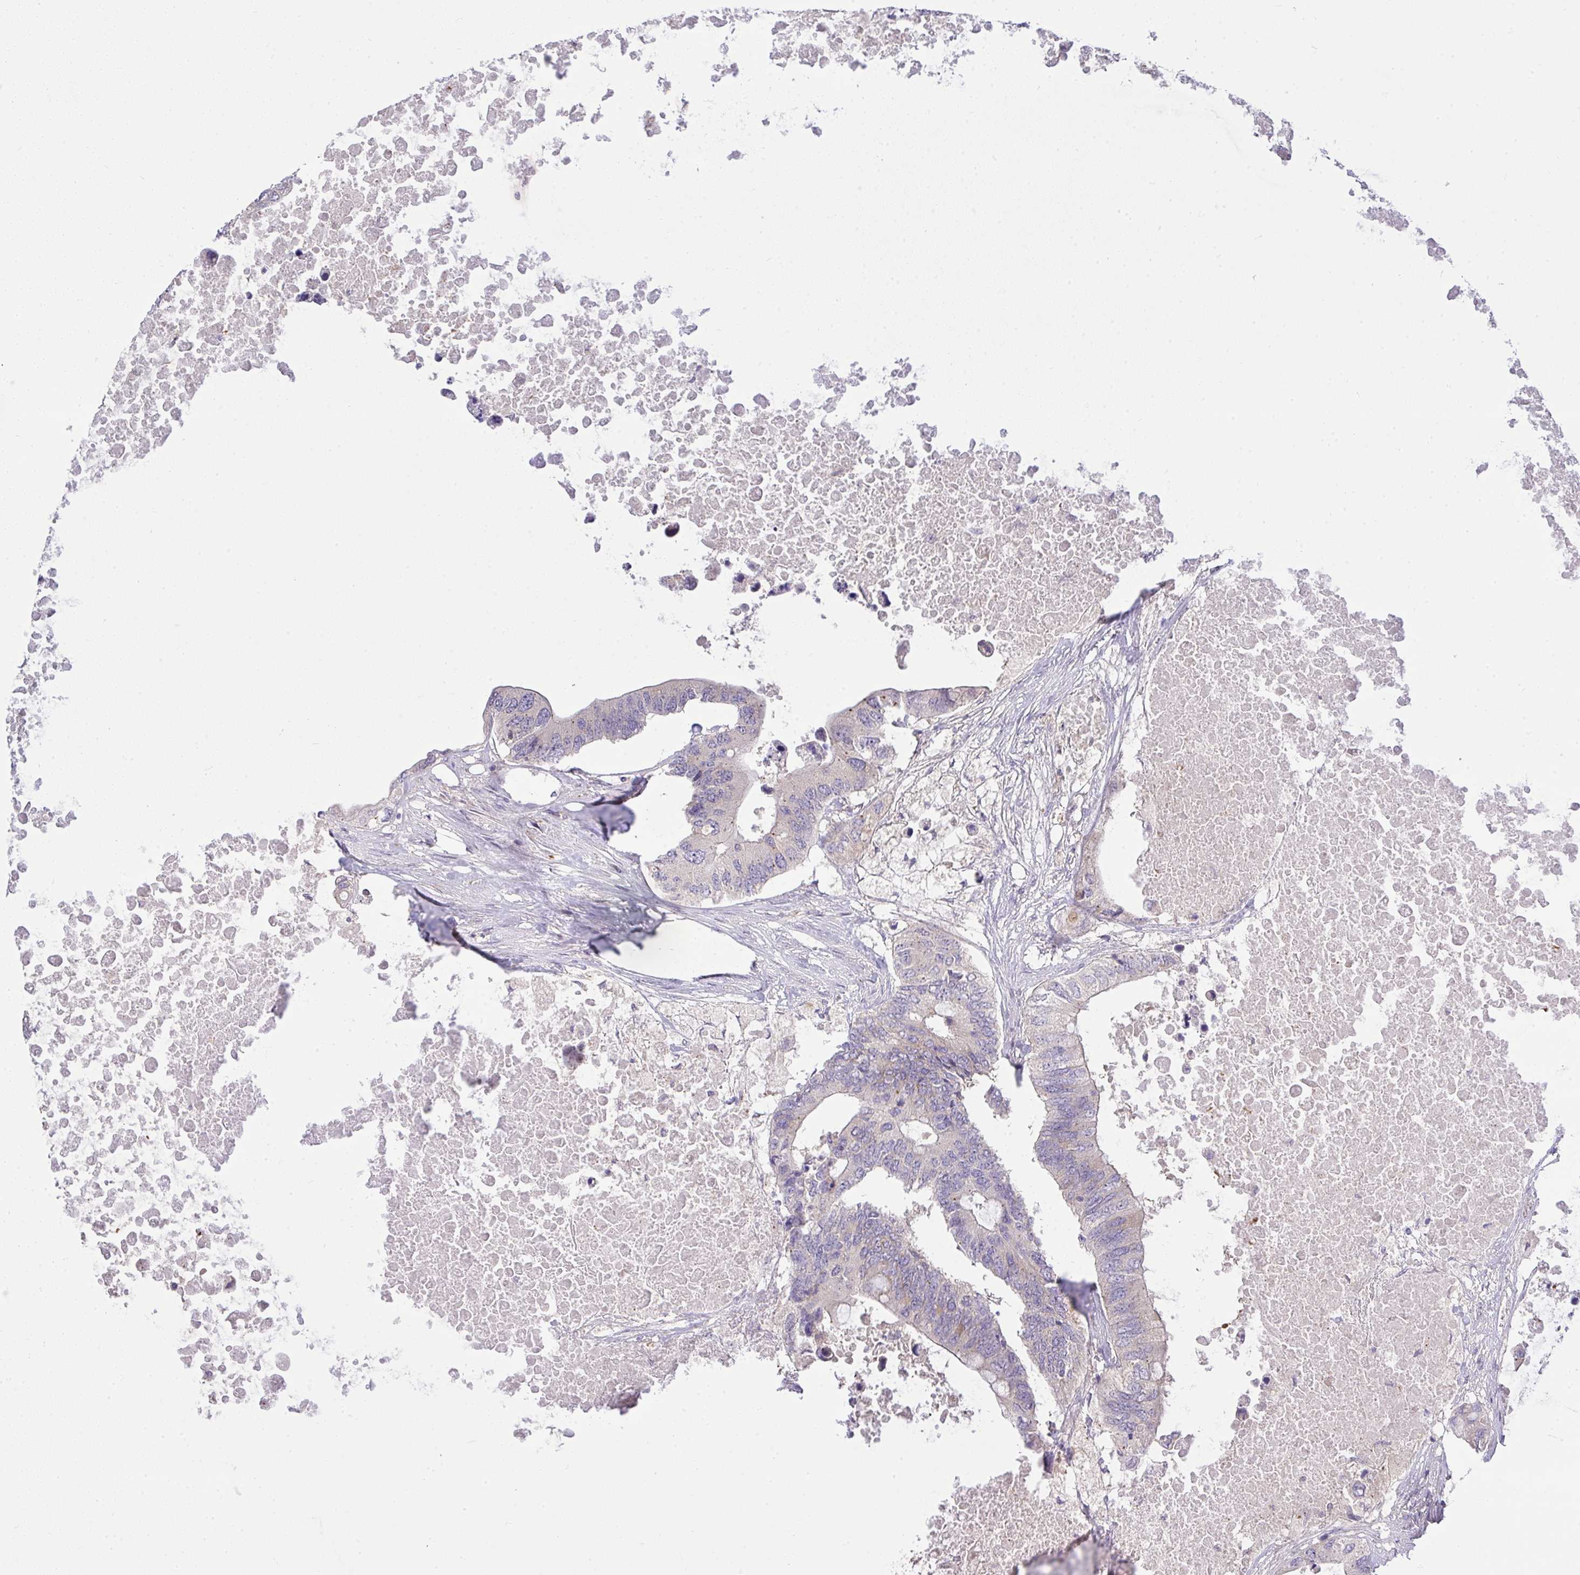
{"staining": {"intensity": "weak", "quantity": "<25%", "location": "cytoplasmic/membranous"}, "tissue": "colorectal cancer", "cell_type": "Tumor cells", "image_type": "cancer", "snomed": [{"axis": "morphology", "description": "Adenocarcinoma, NOS"}, {"axis": "topography", "description": "Colon"}], "caption": "High magnification brightfield microscopy of colorectal adenocarcinoma stained with DAB (brown) and counterstained with hematoxylin (blue): tumor cells show no significant staining. The staining is performed using DAB brown chromogen with nuclei counter-stained in using hematoxylin.", "gene": "SLC9A6", "patient": {"sex": "male", "age": 71}}